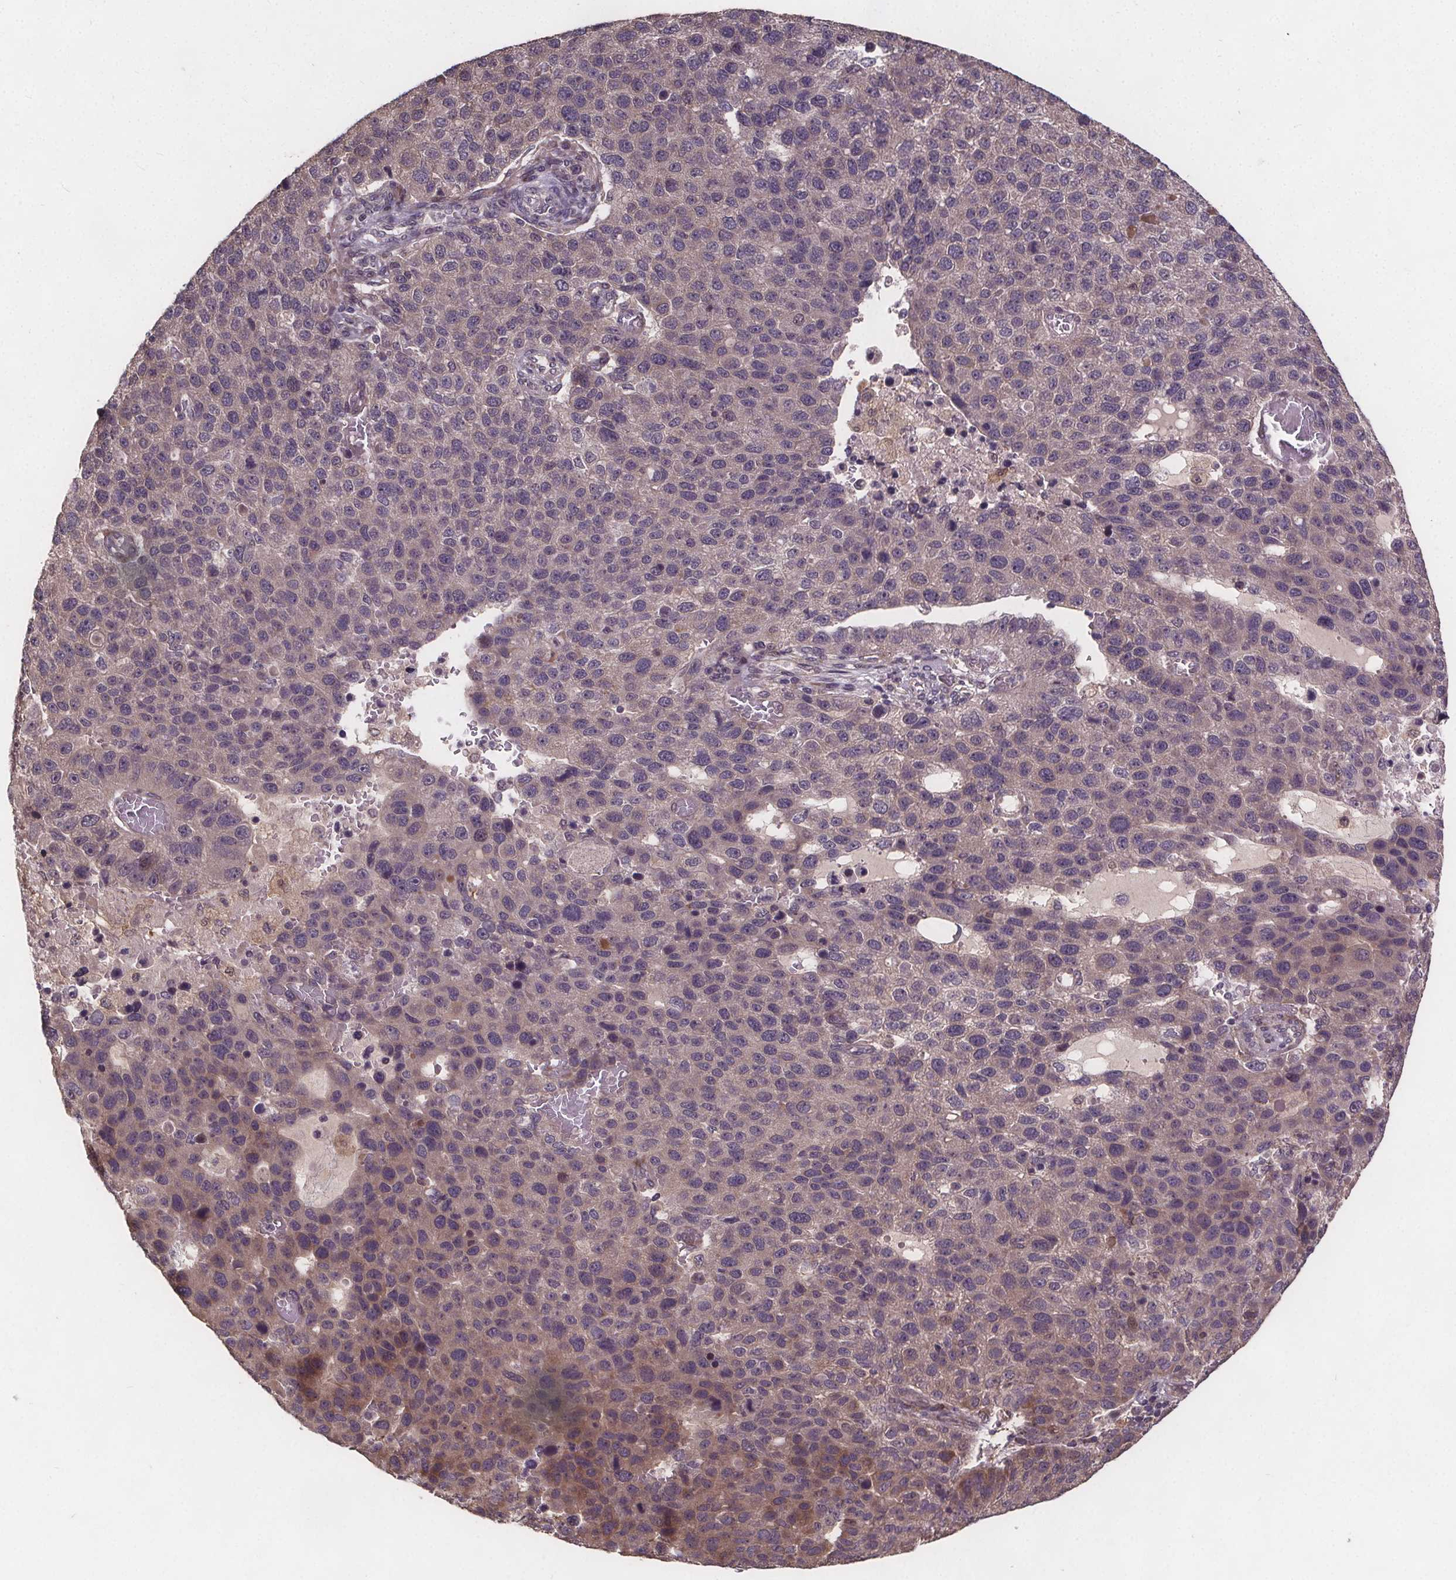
{"staining": {"intensity": "moderate", "quantity": "<25%", "location": "cytoplasmic/membranous"}, "tissue": "pancreatic cancer", "cell_type": "Tumor cells", "image_type": "cancer", "snomed": [{"axis": "morphology", "description": "Adenocarcinoma, NOS"}, {"axis": "topography", "description": "Pancreas"}], "caption": "IHC of pancreatic adenocarcinoma displays low levels of moderate cytoplasmic/membranous positivity in approximately <25% of tumor cells.", "gene": "USP9X", "patient": {"sex": "female", "age": 61}}